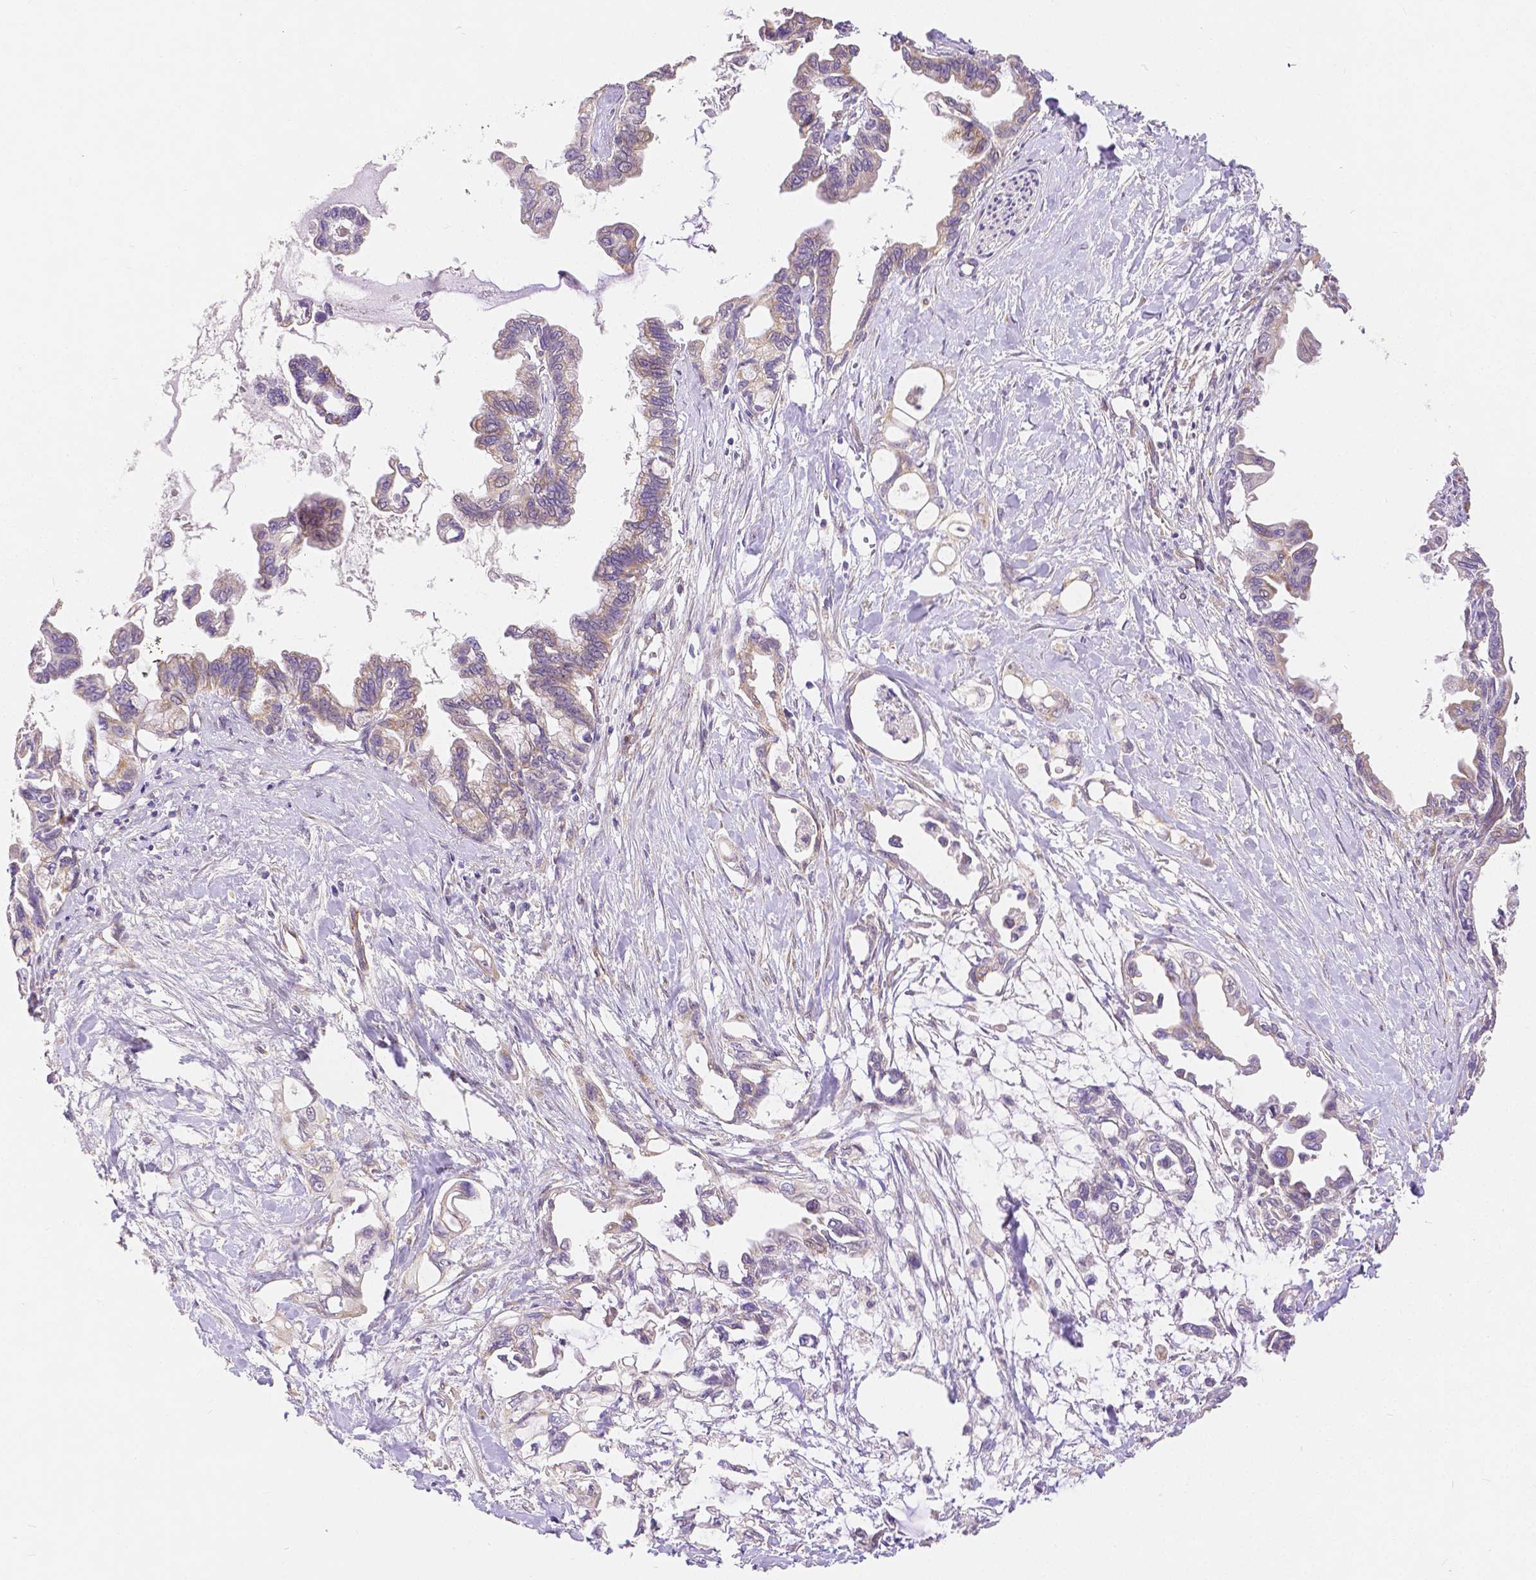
{"staining": {"intensity": "weak", "quantity": "<25%", "location": "cytoplasmic/membranous"}, "tissue": "pancreatic cancer", "cell_type": "Tumor cells", "image_type": "cancer", "snomed": [{"axis": "morphology", "description": "Adenocarcinoma, NOS"}, {"axis": "topography", "description": "Pancreas"}], "caption": "The photomicrograph displays no significant staining in tumor cells of adenocarcinoma (pancreatic). (Brightfield microscopy of DAB (3,3'-diaminobenzidine) immunohistochemistry (IHC) at high magnification).", "gene": "RHOT1", "patient": {"sex": "male", "age": 61}}